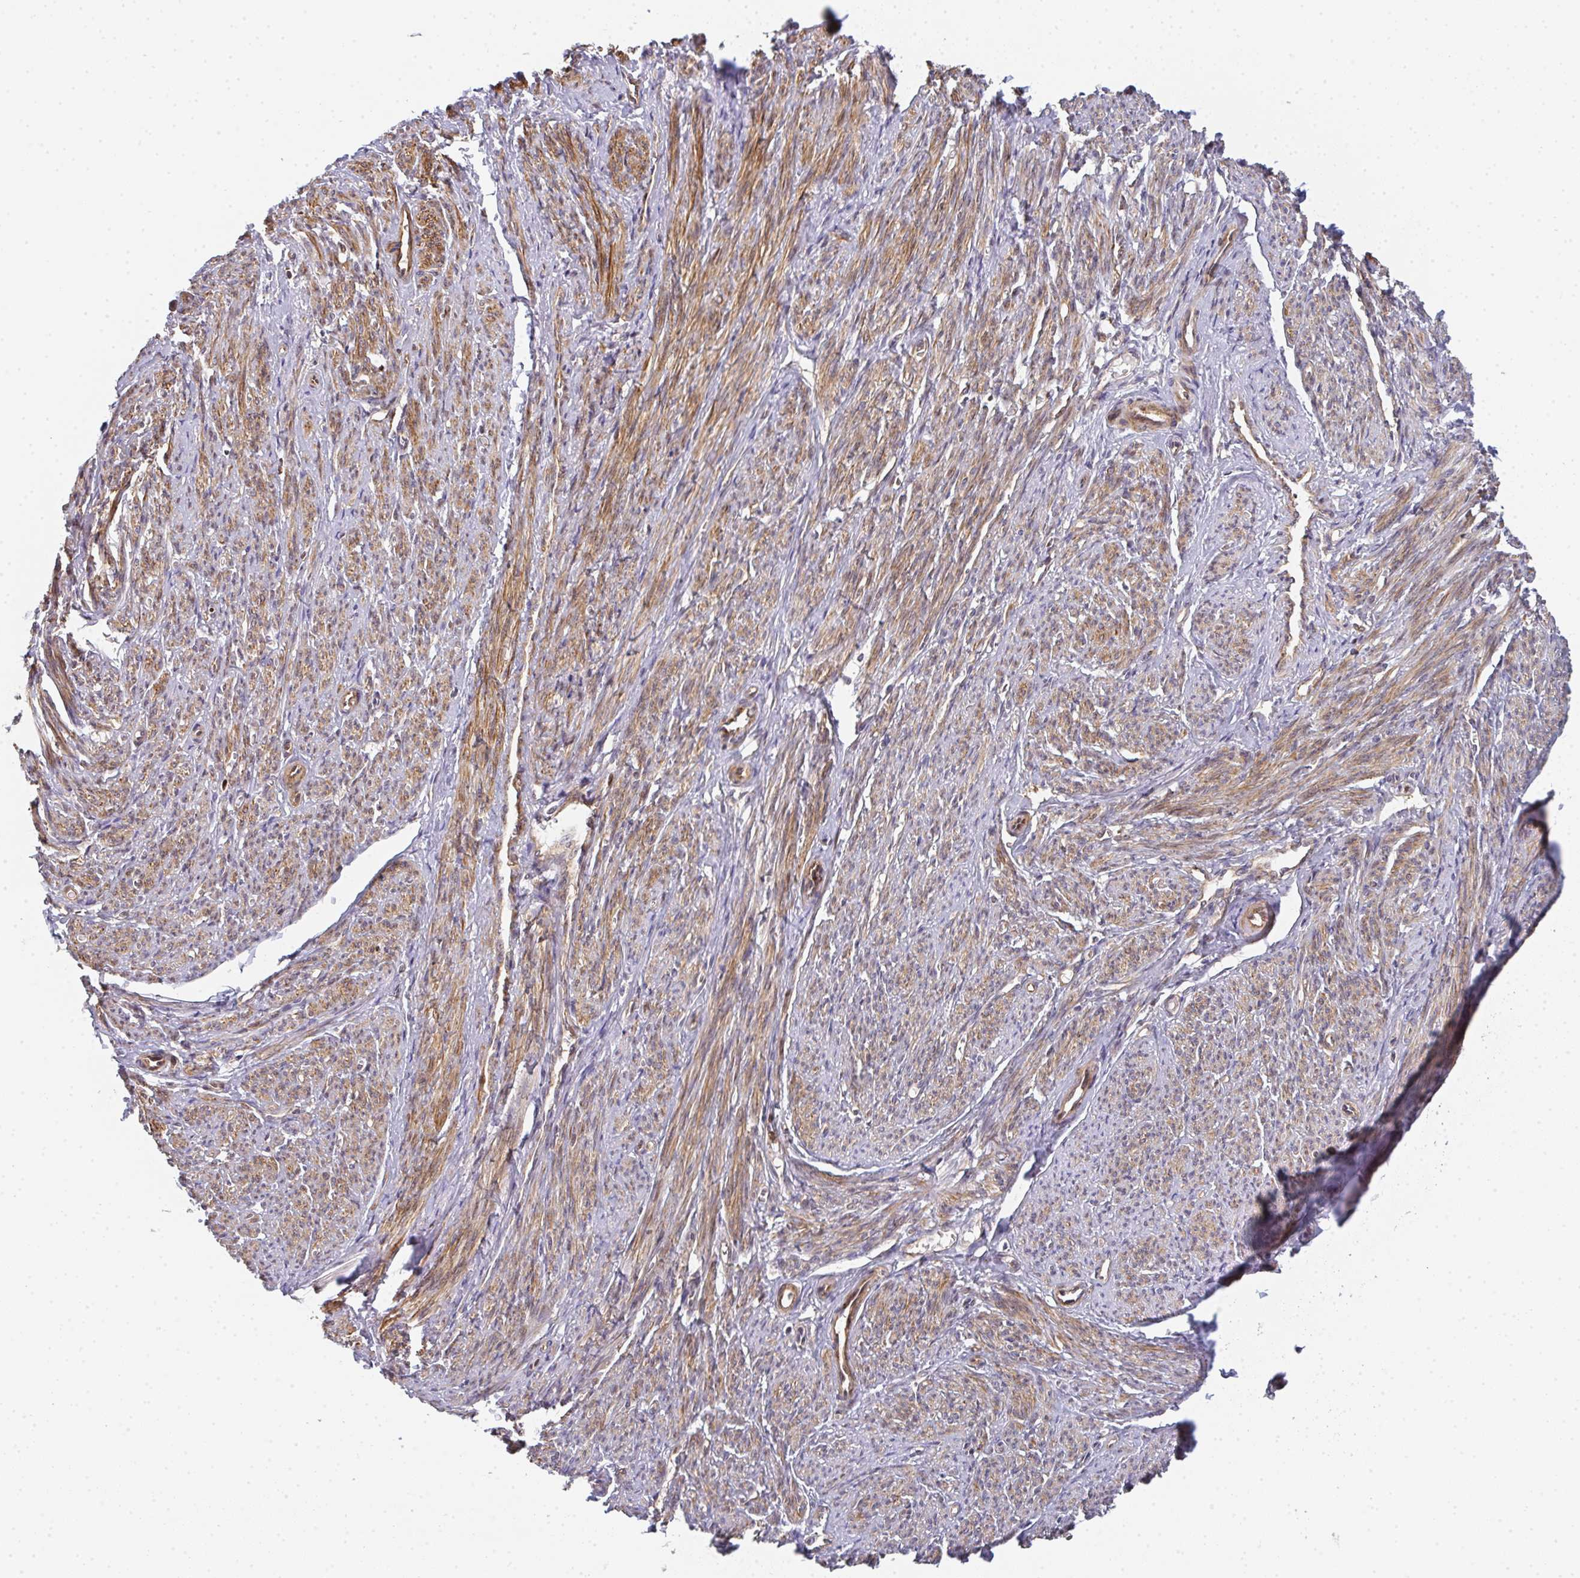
{"staining": {"intensity": "strong", "quantity": "25%-75%", "location": "cytoplasmic/membranous"}, "tissue": "smooth muscle", "cell_type": "Smooth muscle cells", "image_type": "normal", "snomed": [{"axis": "morphology", "description": "Normal tissue, NOS"}, {"axis": "topography", "description": "Smooth muscle"}], "caption": "Smooth muscle stained with DAB (3,3'-diaminobenzidine) immunohistochemistry (IHC) demonstrates high levels of strong cytoplasmic/membranous staining in approximately 25%-75% of smooth muscle cells.", "gene": "SIMC1", "patient": {"sex": "female", "age": 65}}